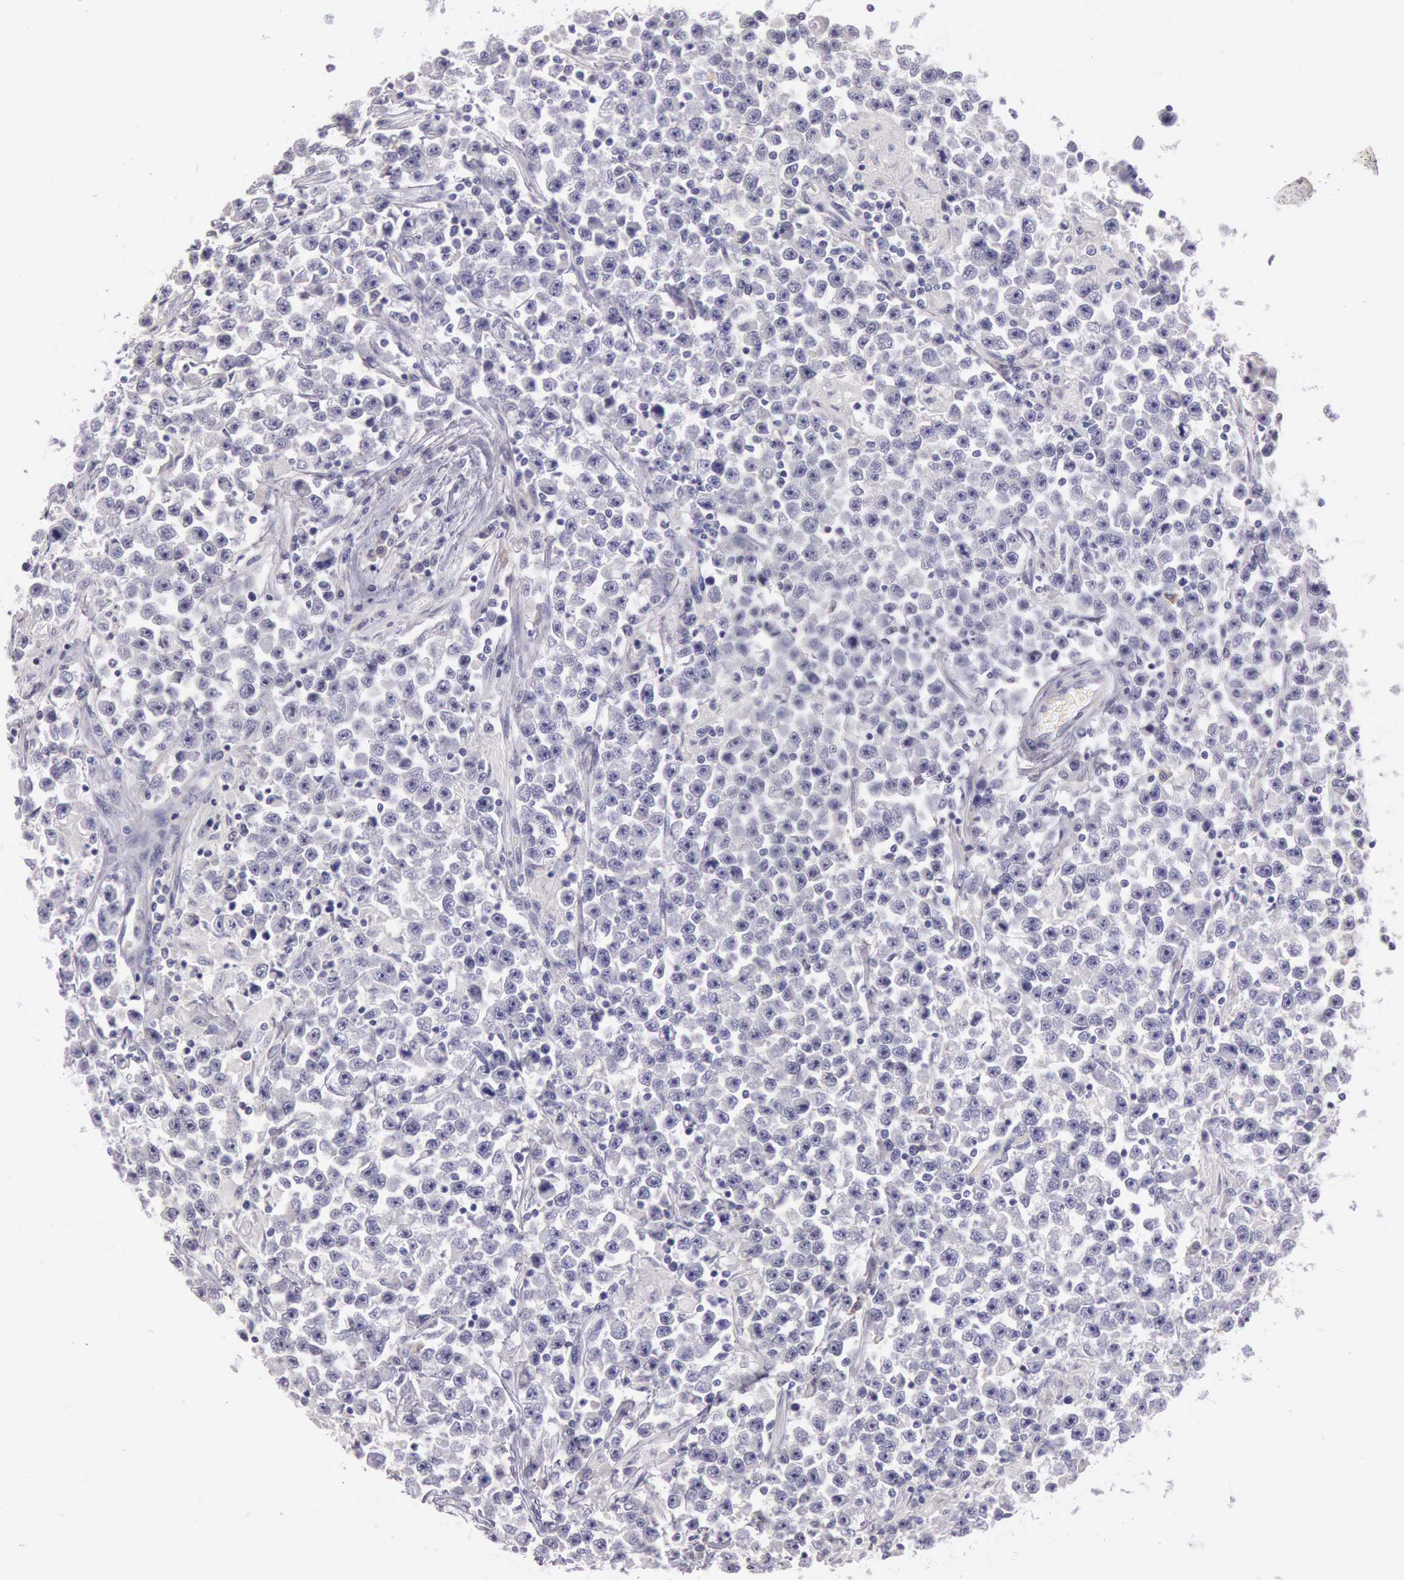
{"staining": {"intensity": "negative", "quantity": "none", "location": "none"}, "tissue": "testis cancer", "cell_type": "Tumor cells", "image_type": "cancer", "snomed": [{"axis": "morphology", "description": "Seminoma, NOS"}, {"axis": "topography", "description": "Testis"}], "caption": "Tumor cells show no significant protein positivity in seminoma (testis).", "gene": "EGFR", "patient": {"sex": "male", "age": 33}}